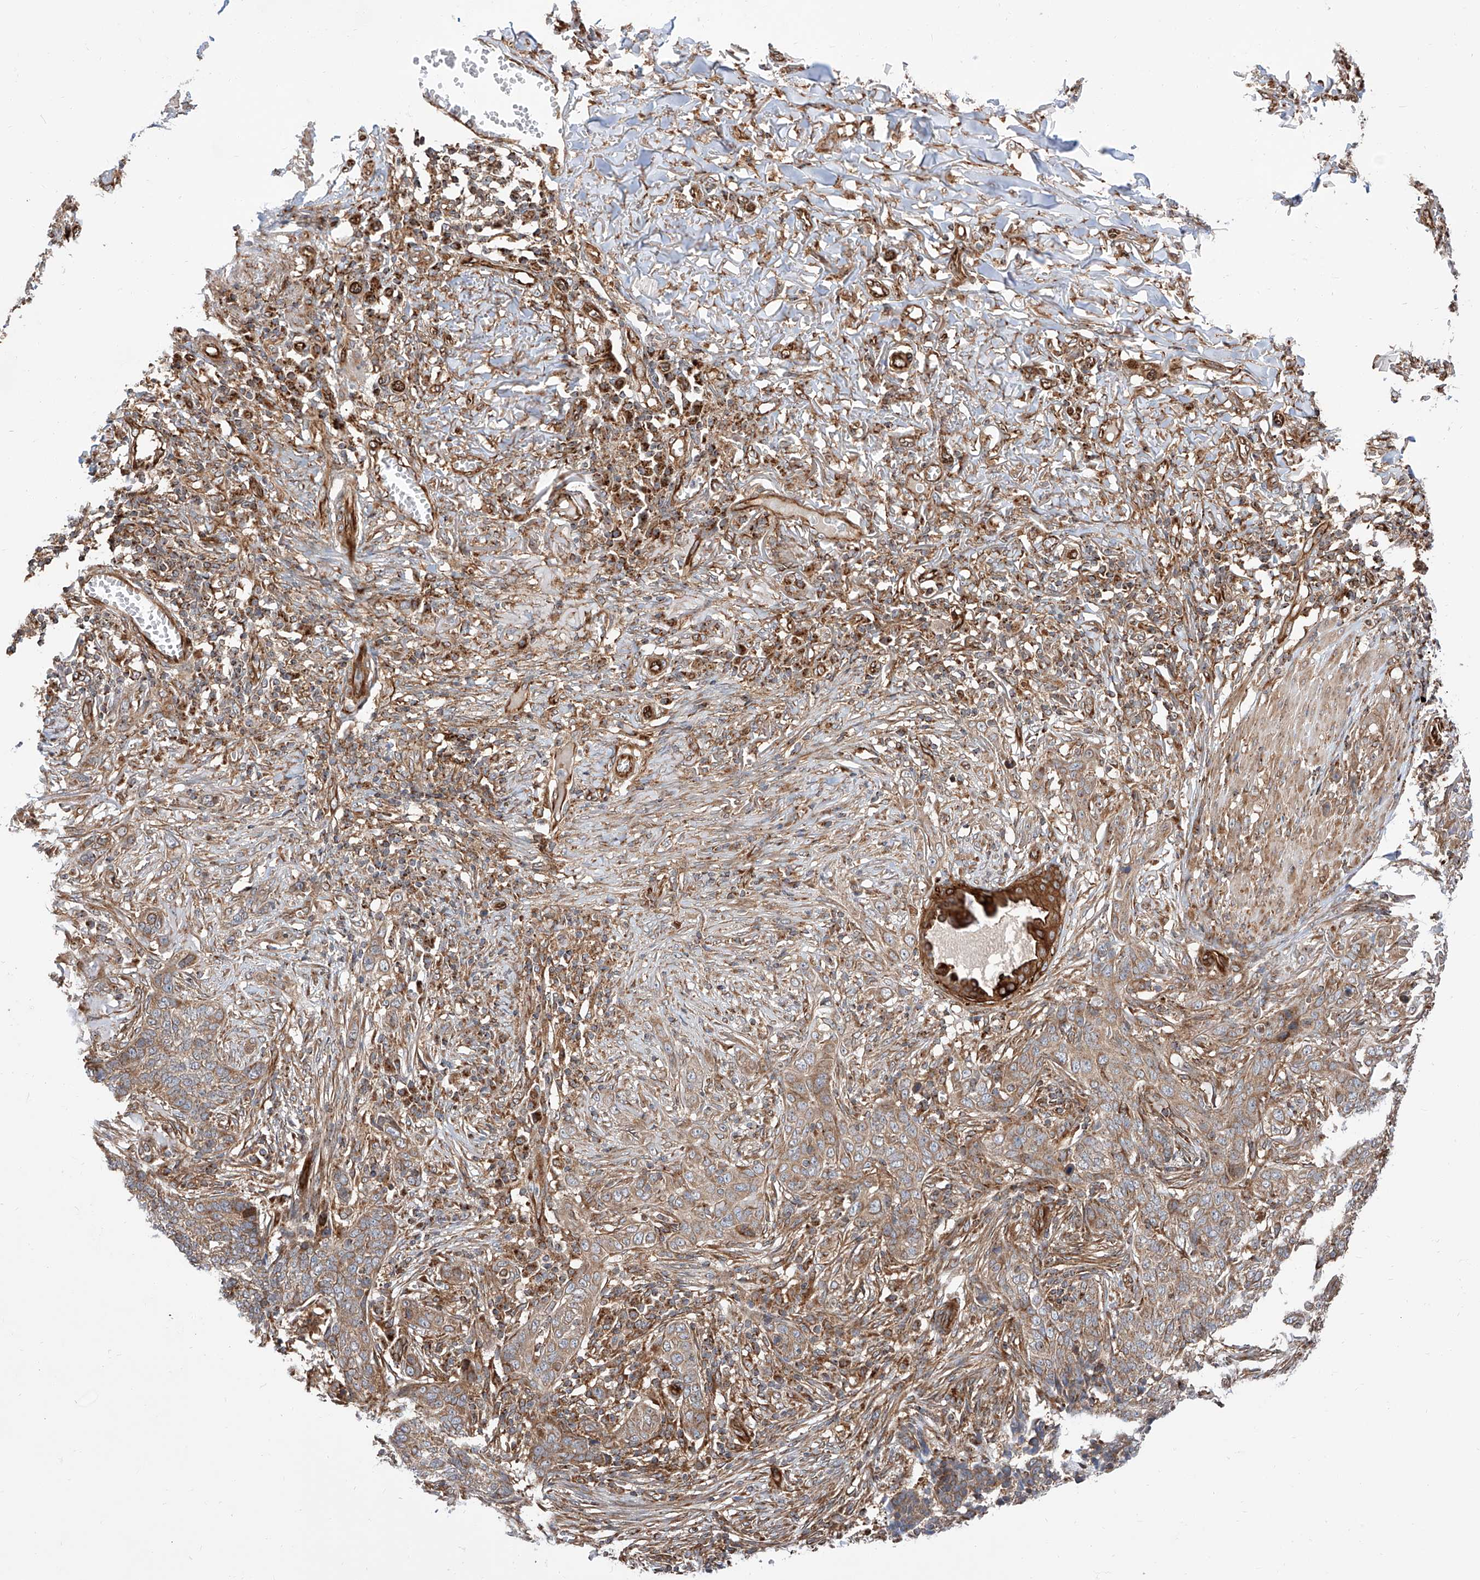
{"staining": {"intensity": "moderate", "quantity": ">75%", "location": "cytoplasmic/membranous"}, "tissue": "skin cancer", "cell_type": "Tumor cells", "image_type": "cancer", "snomed": [{"axis": "morphology", "description": "Basal cell carcinoma"}, {"axis": "topography", "description": "Skin"}], "caption": "Immunohistochemistry staining of basal cell carcinoma (skin), which exhibits medium levels of moderate cytoplasmic/membranous positivity in approximately >75% of tumor cells indicating moderate cytoplasmic/membranous protein expression. The staining was performed using DAB (brown) for protein detection and nuclei were counterstained in hematoxylin (blue).", "gene": "ISCA2", "patient": {"sex": "male", "age": 85}}